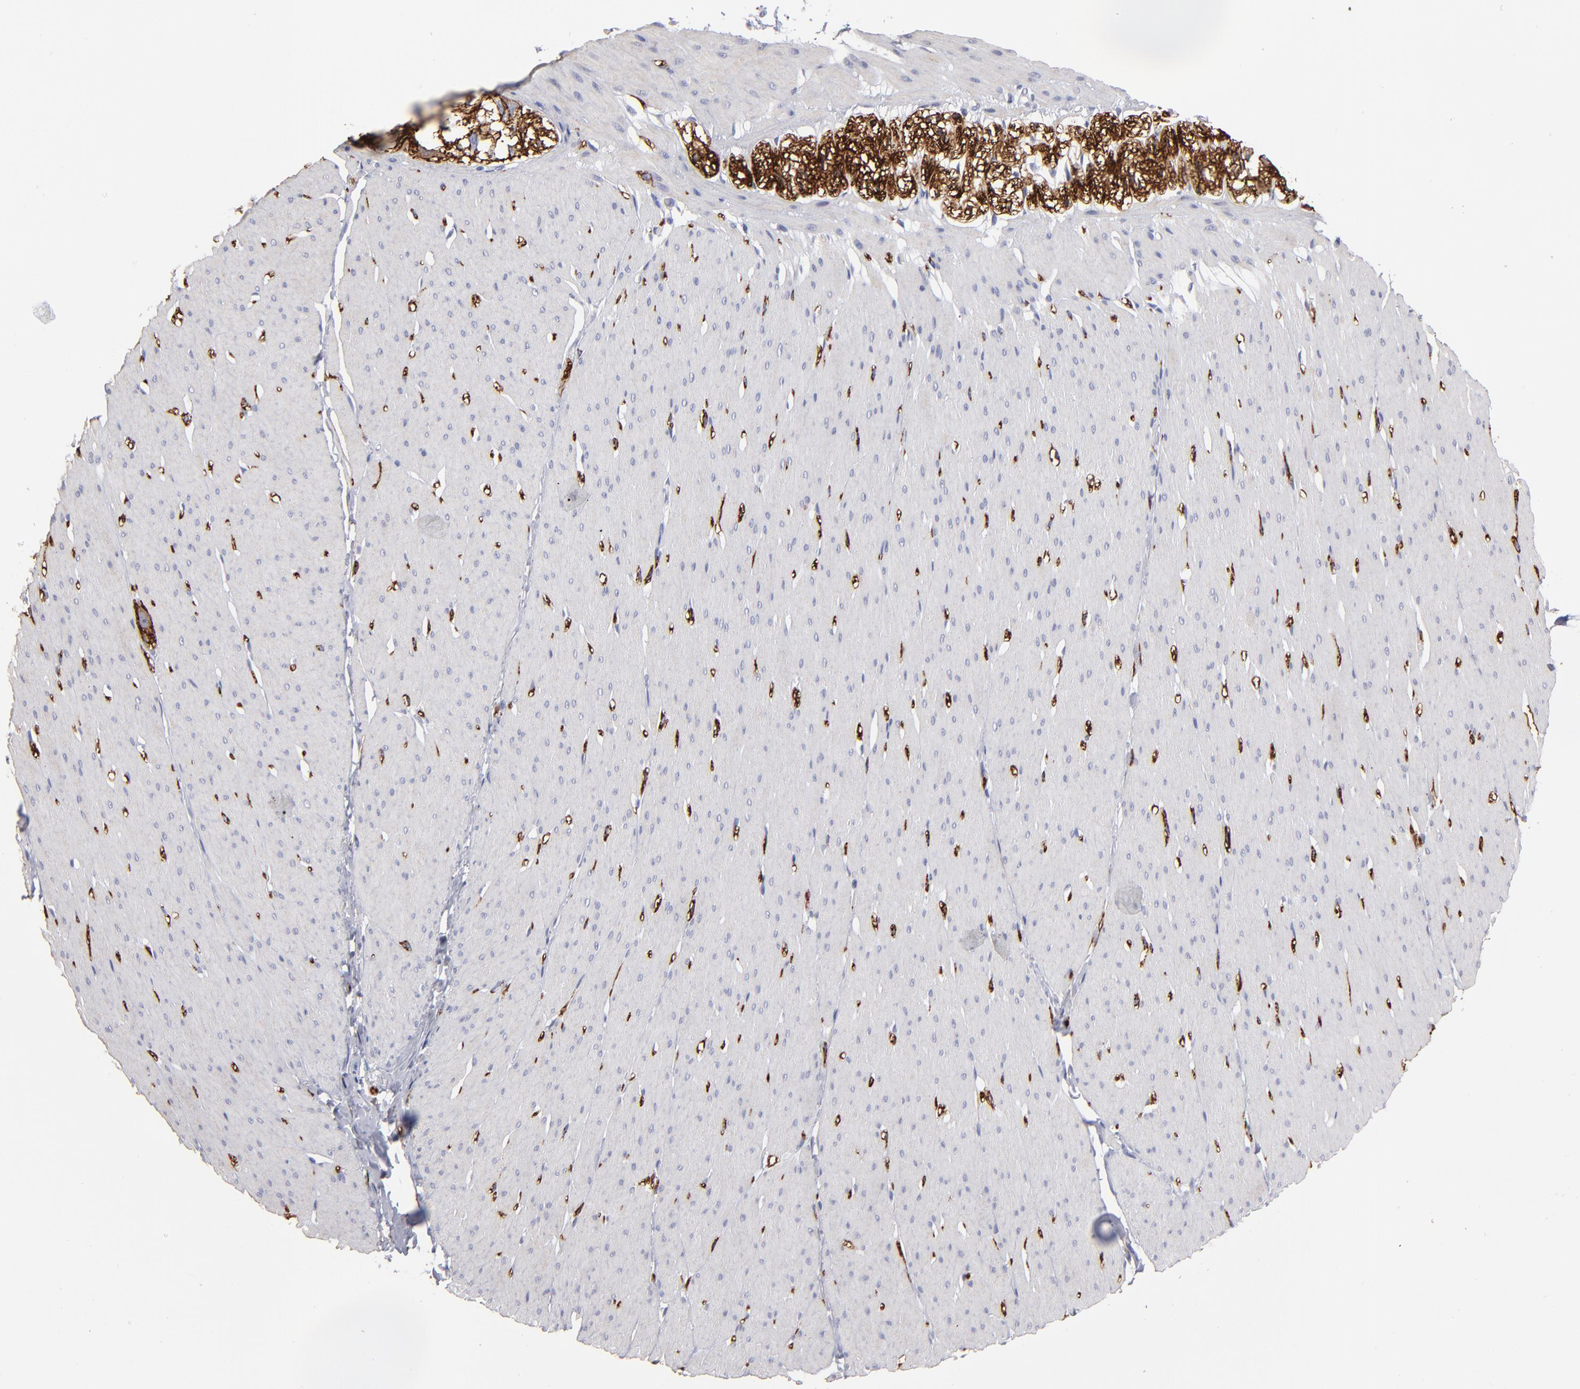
{"staining": {"intensity": "negative", "quantity": "none", "location": "none"}, "tissue": "smooth muscle", "cell_type": "Smooth muscle cells", "image_type": "normal", "snomed": [{"axis": "morphology", "description": "Normal tissue, NOS"}, {"axis": "topography", "description": "Smooth muscle"}, {"axis": "topography", "description": "Colon"}], "caption": "Immunohistochemical staining of normal human smooth muscle demonstrates no significant staining in smooth muscle cells. (Brightfield microscopy of DAB (3,3'-diaminobenzidine) immunohistochemistry (IHC) at high magnification).", "gene": "CADM3", "patient": {"sex": "male", "age": 67}}